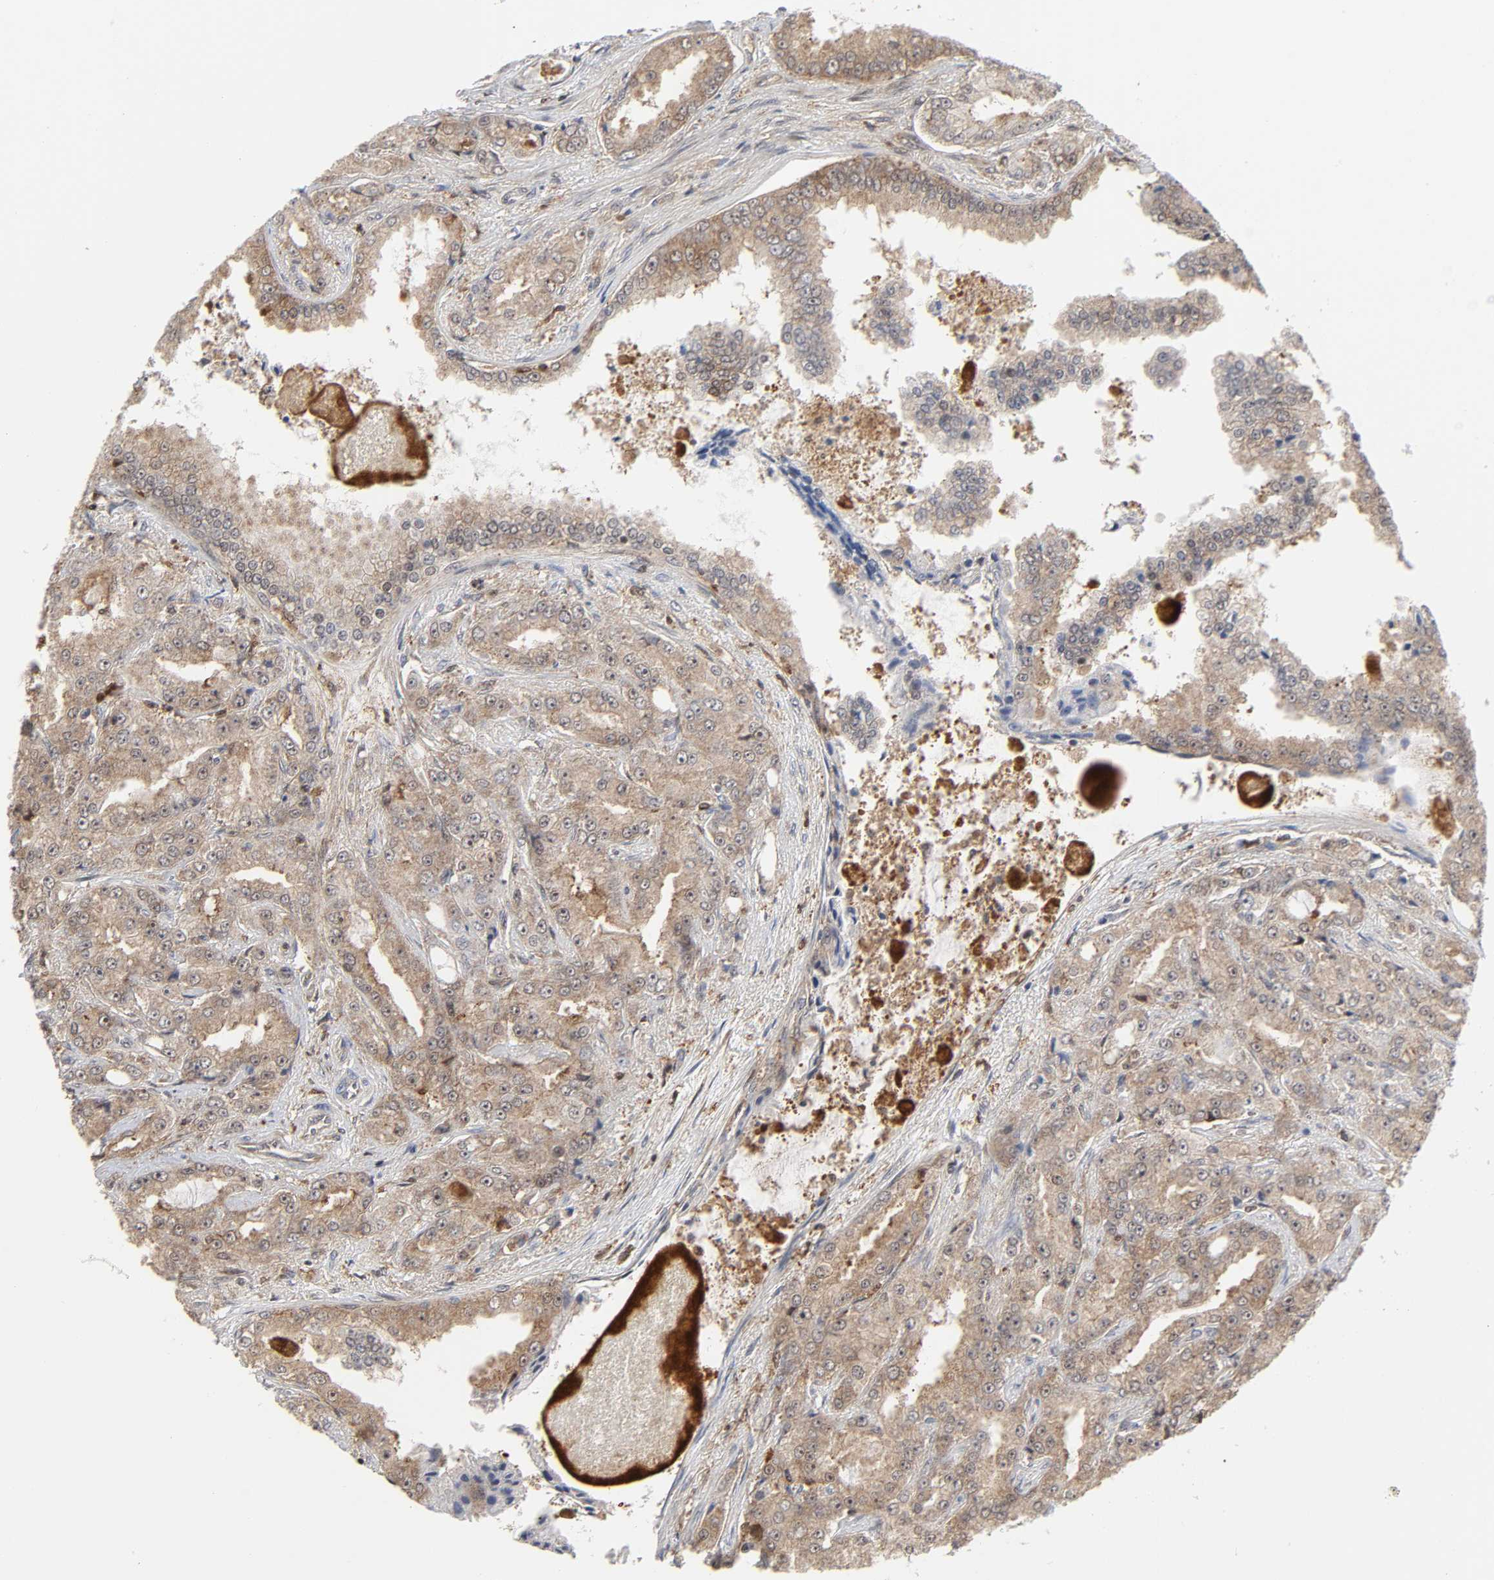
{"staining": {"intensity": "moderate", "quantity": ">75%", "location": "cytoplasmic/membranous"}, "tissue": "prostate cancer", "cell_type": "Tumor cells", "image_type": "cancer", "snomed": [{"axis": "morphology", "description": "Adenocarcinoma, High grade"}, {"axis": "topography", "description": "Prostate"}], "caption": "Immunohistochemical staining of prostate high-grade adenocarcinoma exhibits medium levels of moderate cytoplasmic/membranous protein positivity in approximately >75% of tumor cells. The staining is performed using DAB (3,3'-diaminobenzidine) brown chromogen to label protein expression. The nuclei are counter-stained blue using hematoxylin.", "gene": "MAPK1", "patient": {"sex": "male", "age": 73}}